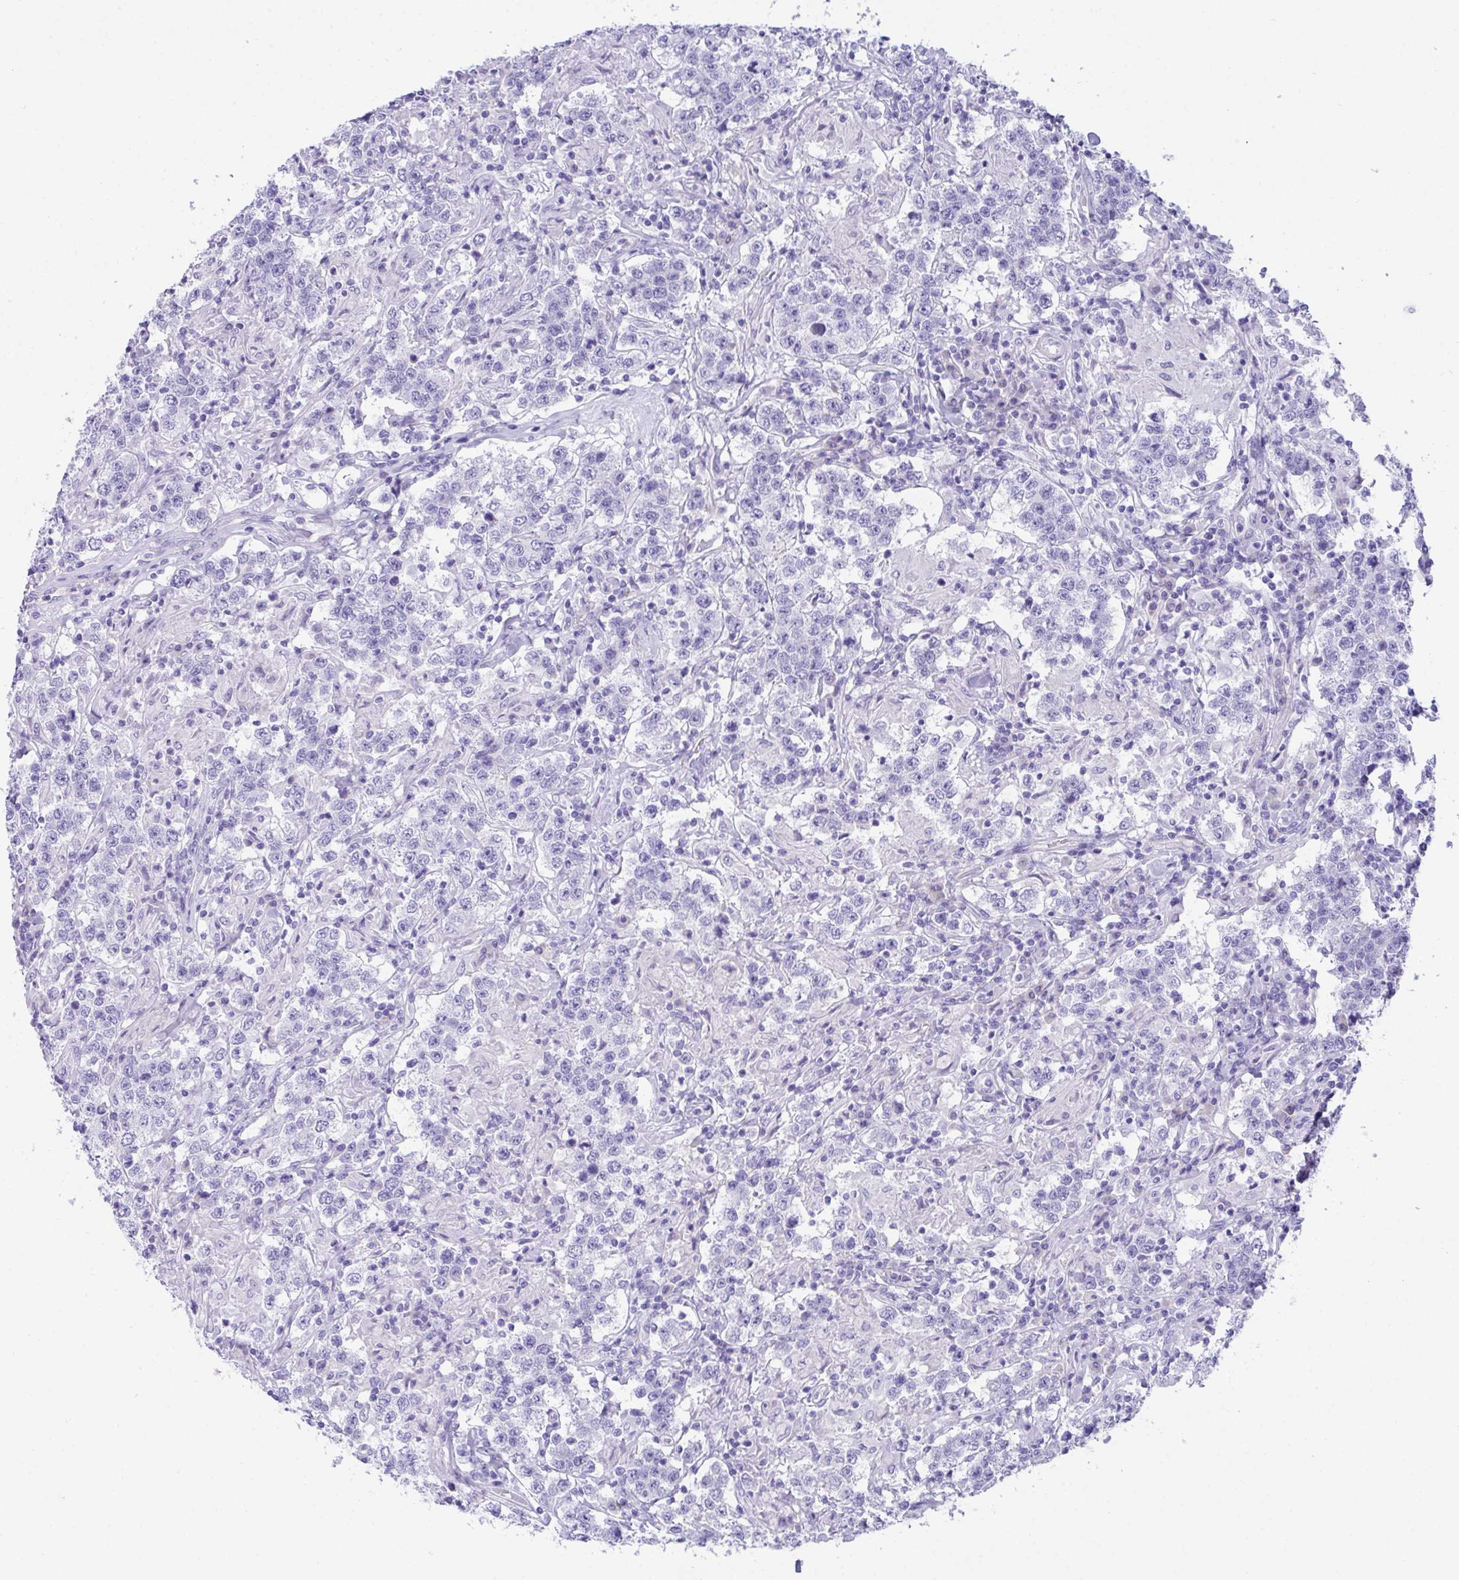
{"staining": {"intensity": "negative", "quantity": "none", "location": "none"}, "tissue": "testis cancer", "cell_type": "Tumor cells", "image_type": "cancer", "snomed": [{"axis": "morphology", "description": "Seminoma, NOS"}, {"axis": "morphology", "description": "Carcinoma, Embryonal, NOS"}, {"axis": "topography", "description": "Testis"}], "caption": "Immunohistochemistry micrograph of testis embryonal carcinoma stained for a protein (brown), which shows no expression in tumor cells.", "gene": "TMEM106B", "patient": {"sex": "male", "age": 41}}